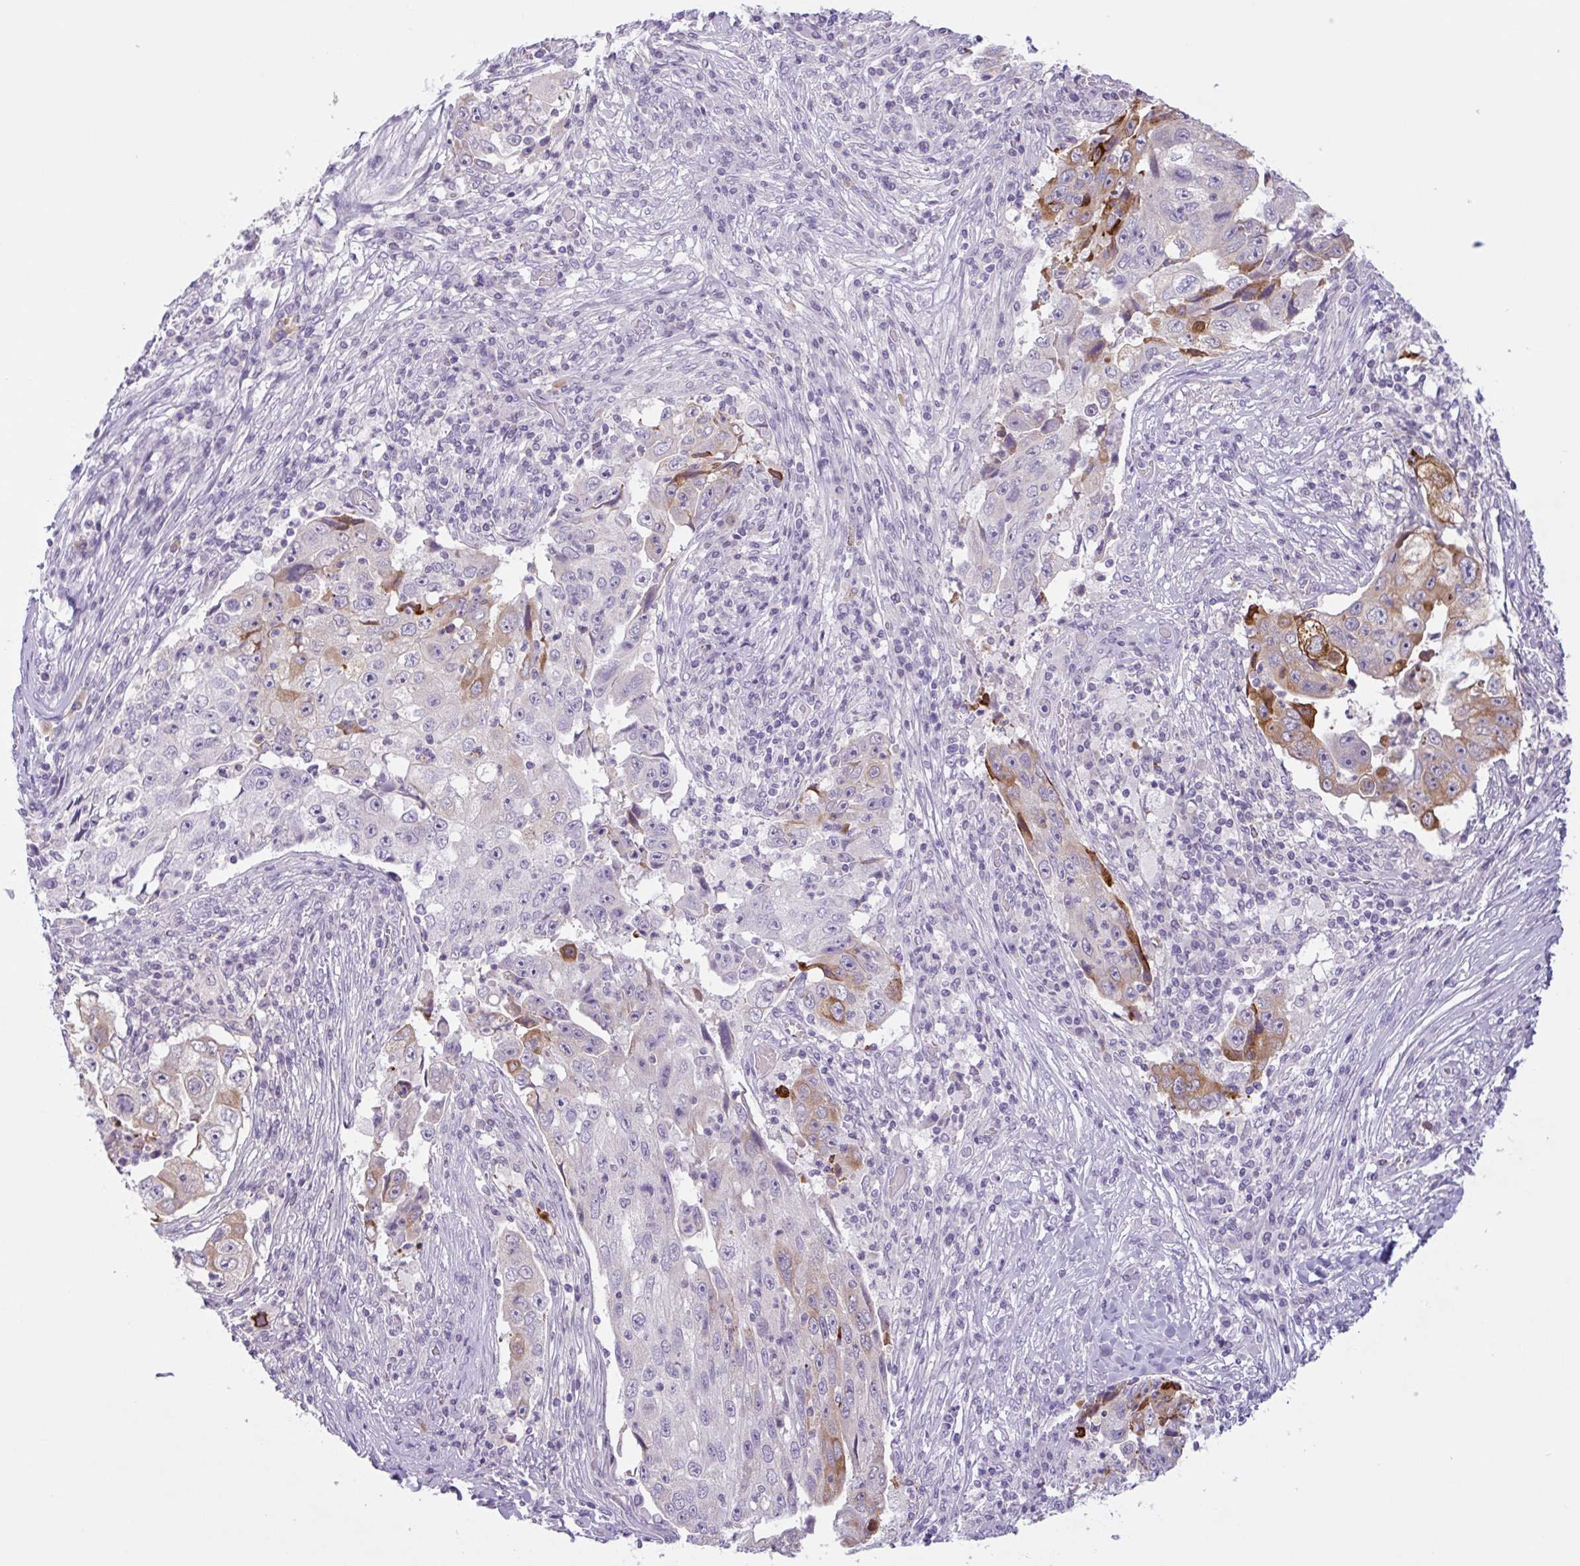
{"staining": {"intensity": "moderate", "quantity": "<25%", "location": "cytoplasmic/membranous"}, "tissue": "lung cancer", "cell_type": "Tumor cells", "image_type": "cancer", "snomed": [{"axis": "morphology", "description": "Squamous cell carcinoma, NOS"}, {"axis": "topography", "description": "Lung"}], "caption": "Lung squamous cell carcinoma stained for a protein displays moderate cytoplasmic/membranous positivity in tumor cells.", "gene": "CTSE", "patient": {"sex": "male", "age": 64}}